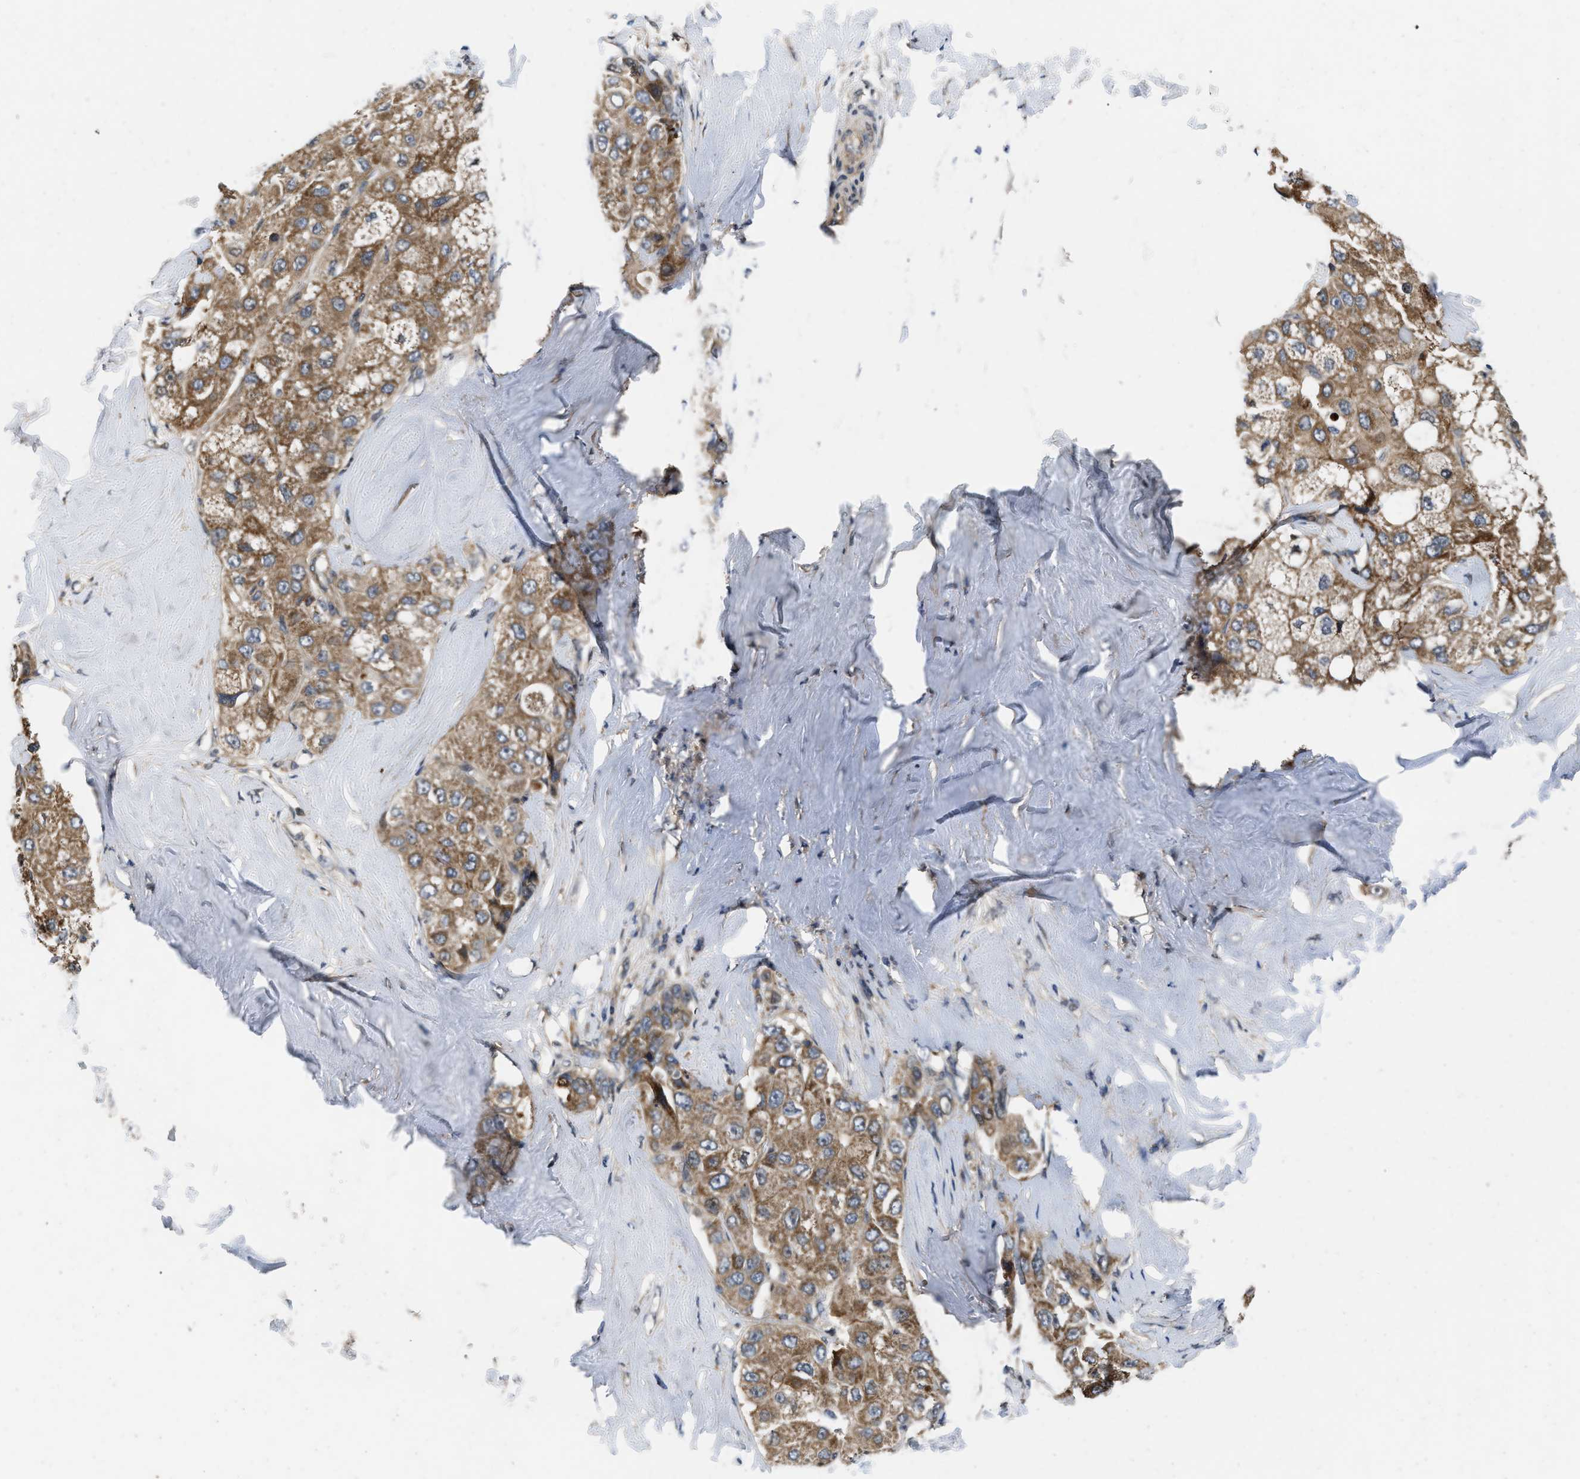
{"staining": {"intensity": "moderate", "quantity": ">75%", "location": "cytoplasmic/membranous"}, "tissue": "liver cancer", "cell_type": "Tumor cells", "image_type": "cancer", "snomed": [{"axis": "morphology", "description": "Carcinoma, Hepatocellular, NOS"}, {"axis": "topography", "description": "Liver"}], "caption": "Tumor cells reveal moderate cytoplasmic/membranous expression in about >75% of cells in liver cancer (hepatocellular carcinoma).", "gene": "PRDM14", "patient": {"sex": "male", "age": 80}}